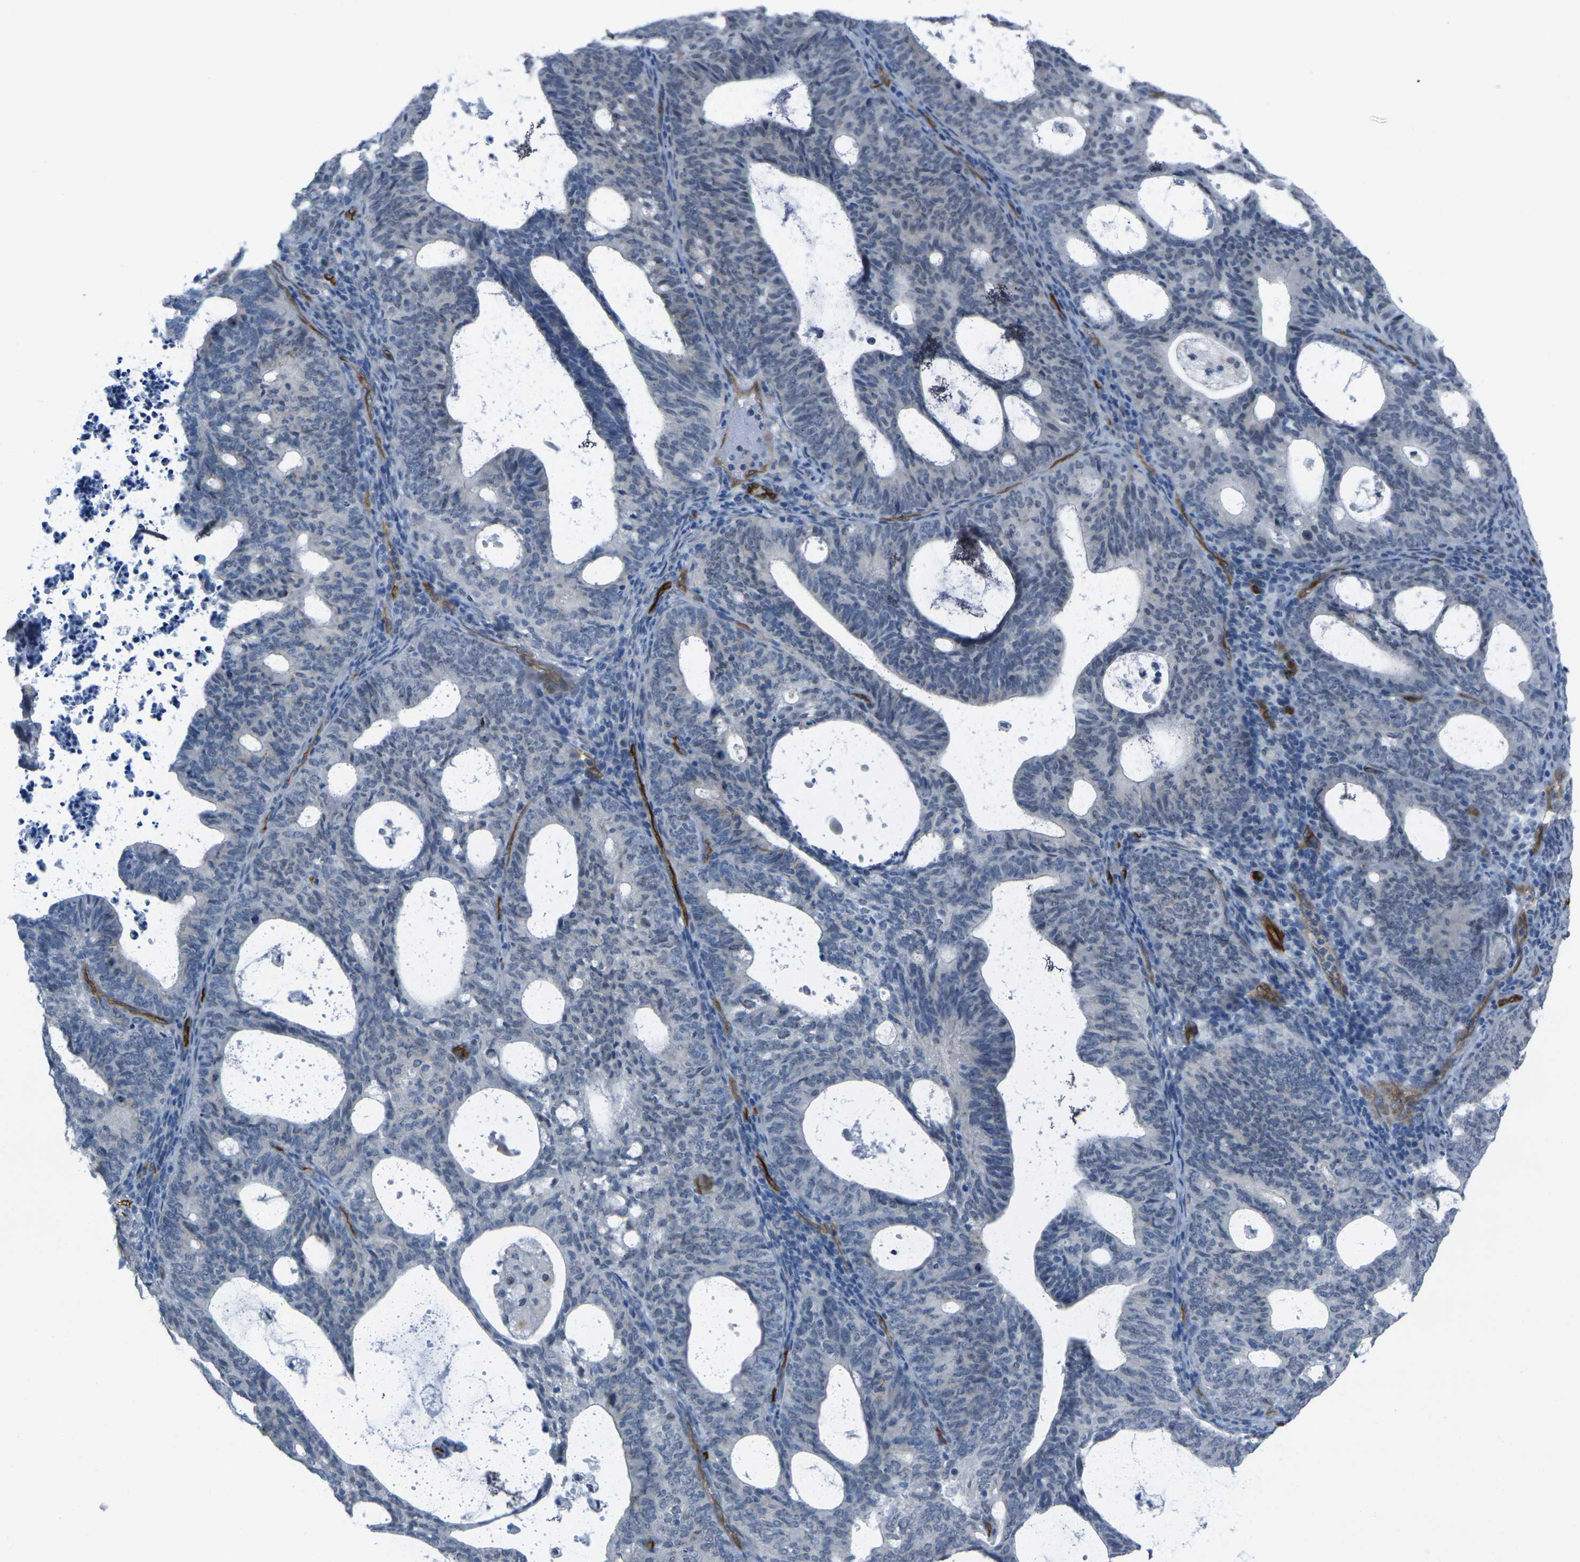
{"staining": {"intensity": "negative", "quantity": "none", "location": "none"}, "tissue": "endometrial cancer", "cell_type": "Tumor cells", "image_type": "cancer", "snomed": [{"axis": "morphology", "description": "Adenocarcinoma, NOS"}, {"axis": "topography", "description": "Uterus"}], "caption": "Human endometrial adenocarcinoma stained for a protein using immunohistochemistry demonstrates no positivity in tumor cells.", "gene": "HSPA12B", "patient": {"sex": "female", "age": 83}}